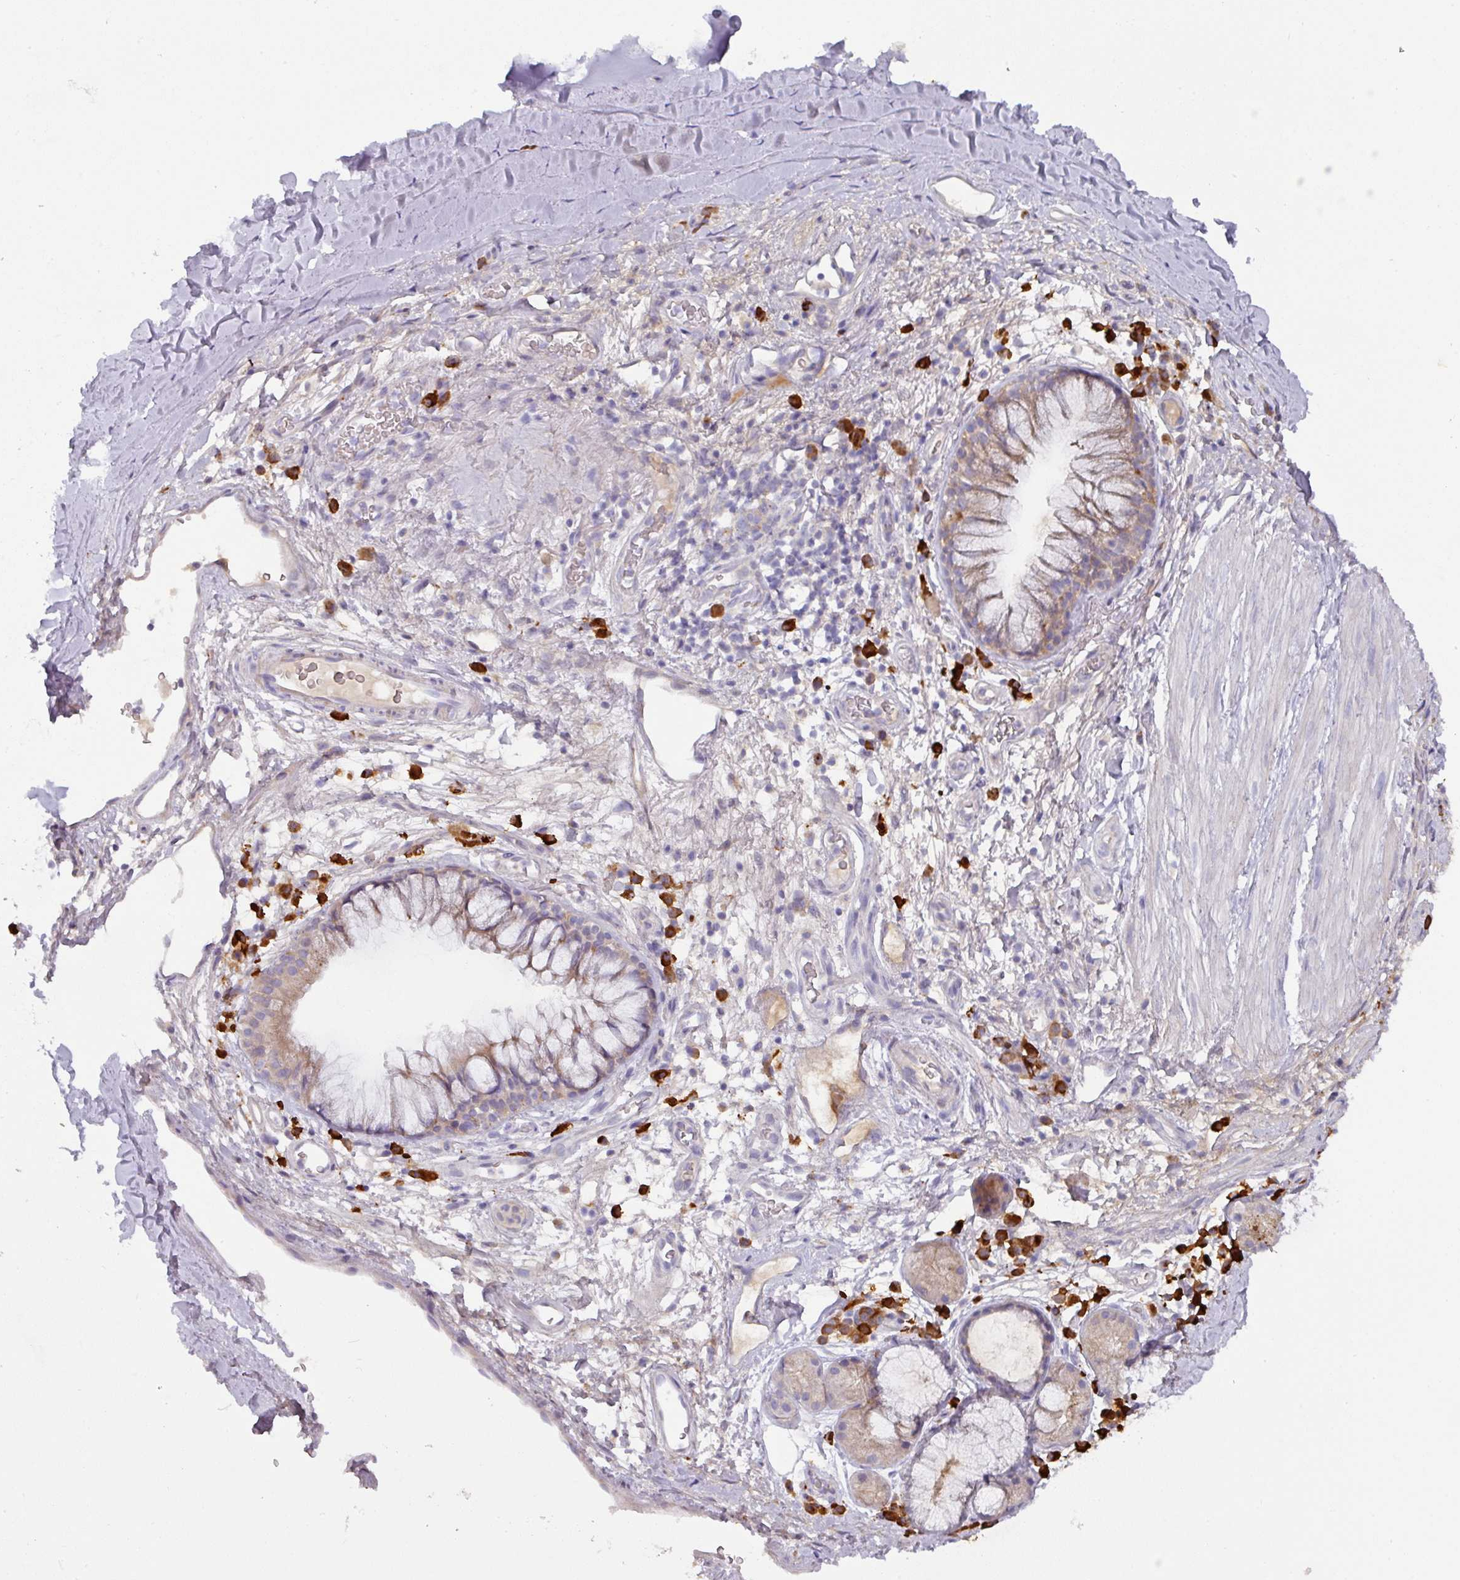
{"staining": {"intensity": "negative", "quantity": "none", "location": "none"}, "tissue": "adipose tissue", "cell_type": "Adipocytes", "image_type": "normal", "snomed": [{"axis": "morphology", "description": "Normal tissue, NOS"}, {"axis": "topography", "description": "Cartilage tissue"}, {"axis": "topography", "description": "Bronchus"}], "caption": "High power microscopy histopathology image of an immunohistochemistry (IHC) histopathology image of benign adipose tissue, revealing no significant expression in adipocytes. (DAB (3,3'-diaminobenzidine) IHC with hematoxylin counter stain).", "gene": "IL4R", "patient": {"sex": "male", "age": 58}}